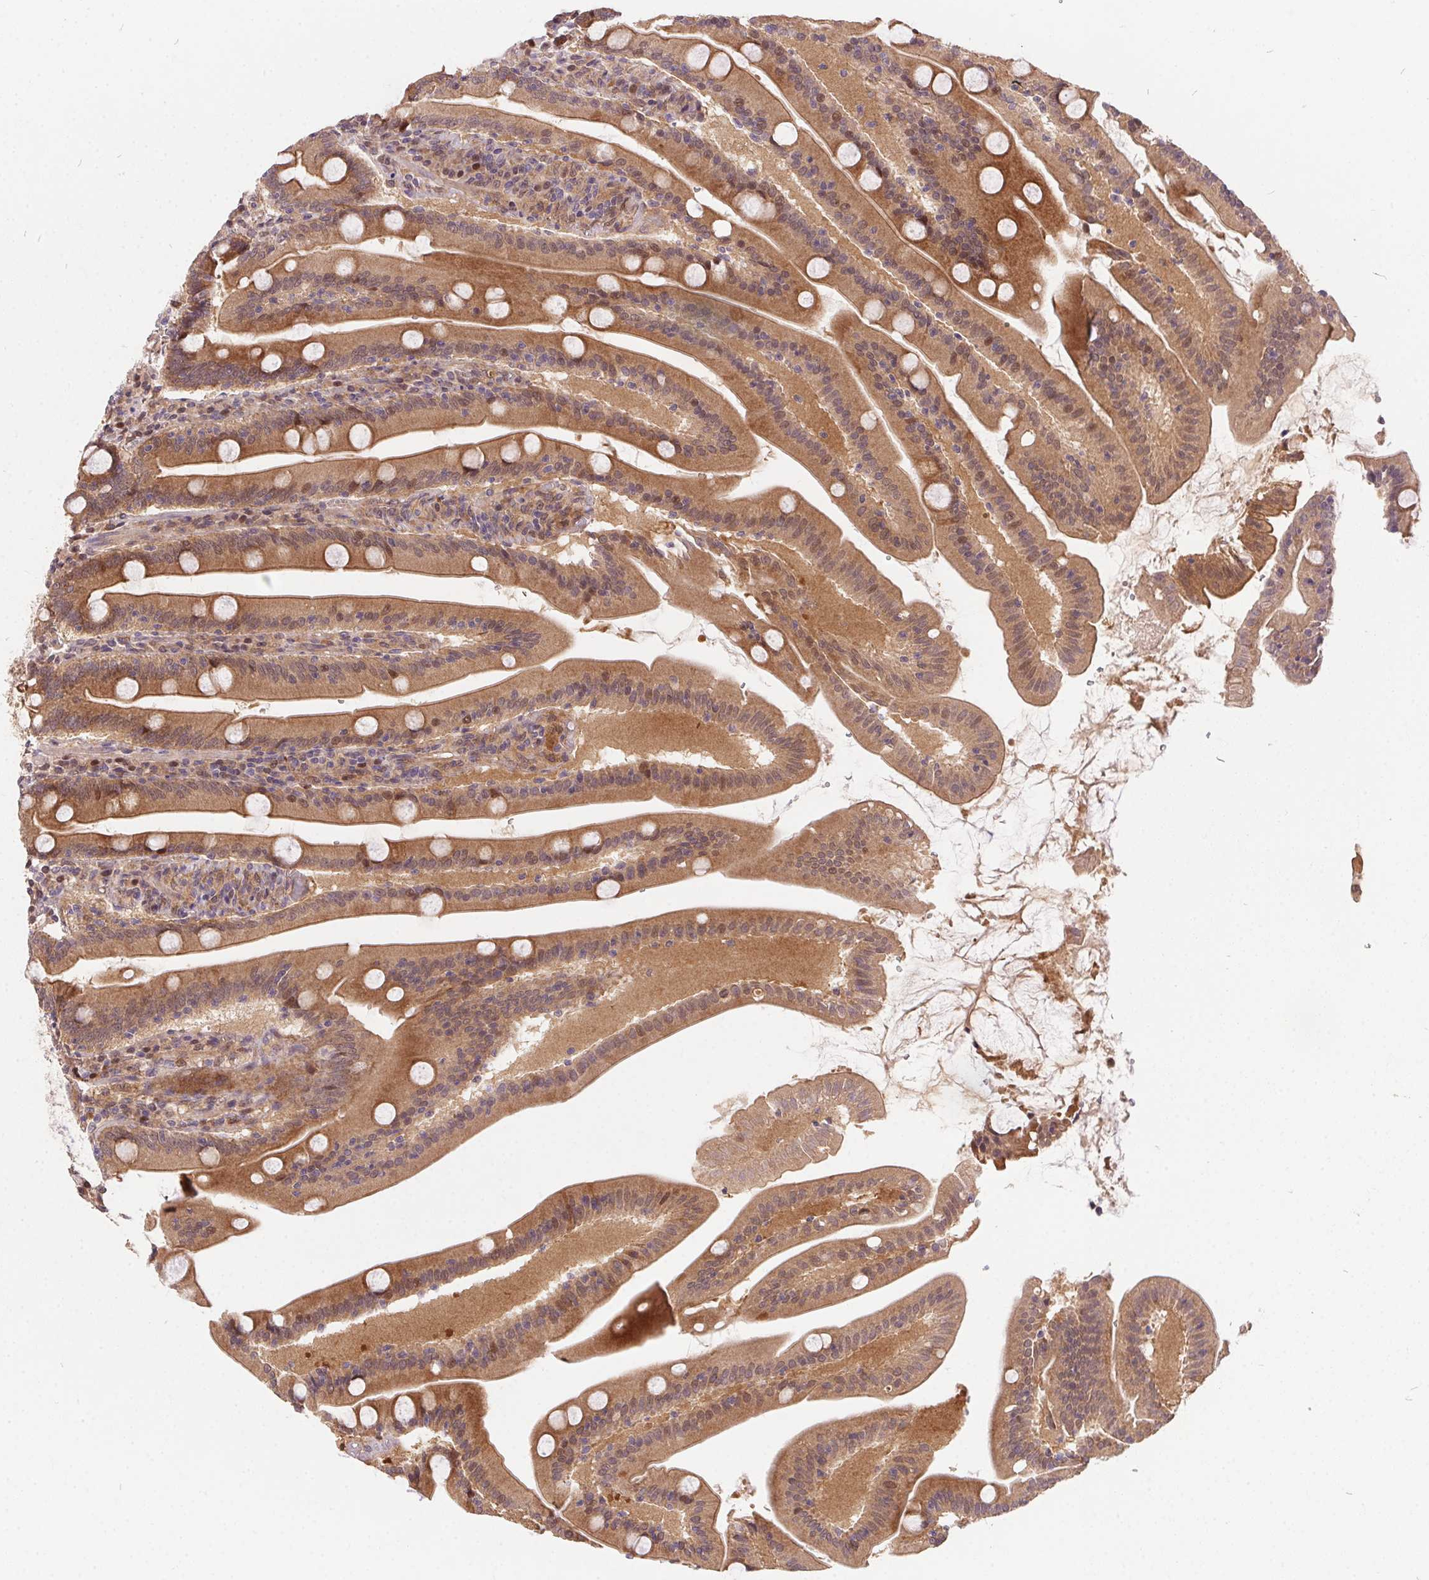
{"staining": {"intensity": "moderate", "quantity": ">75%", "location": "cytoplasmic/membranous"}, "tissue": "small intestine", "cell_type": "Glandular cells", "image_type": "normal", "snomed": [{"axis": "morphology", "description": "Normal tissue, NOS"}, {"axis": "topography", "description": "Small intestine"}], "caption": "A brown stain shows moderate cytoplasmic/membranous staining of a protein in glandular cells of normal human small intestine.", "gene": "NUDT16", "patient": {"sex": "male", "age": 37}}